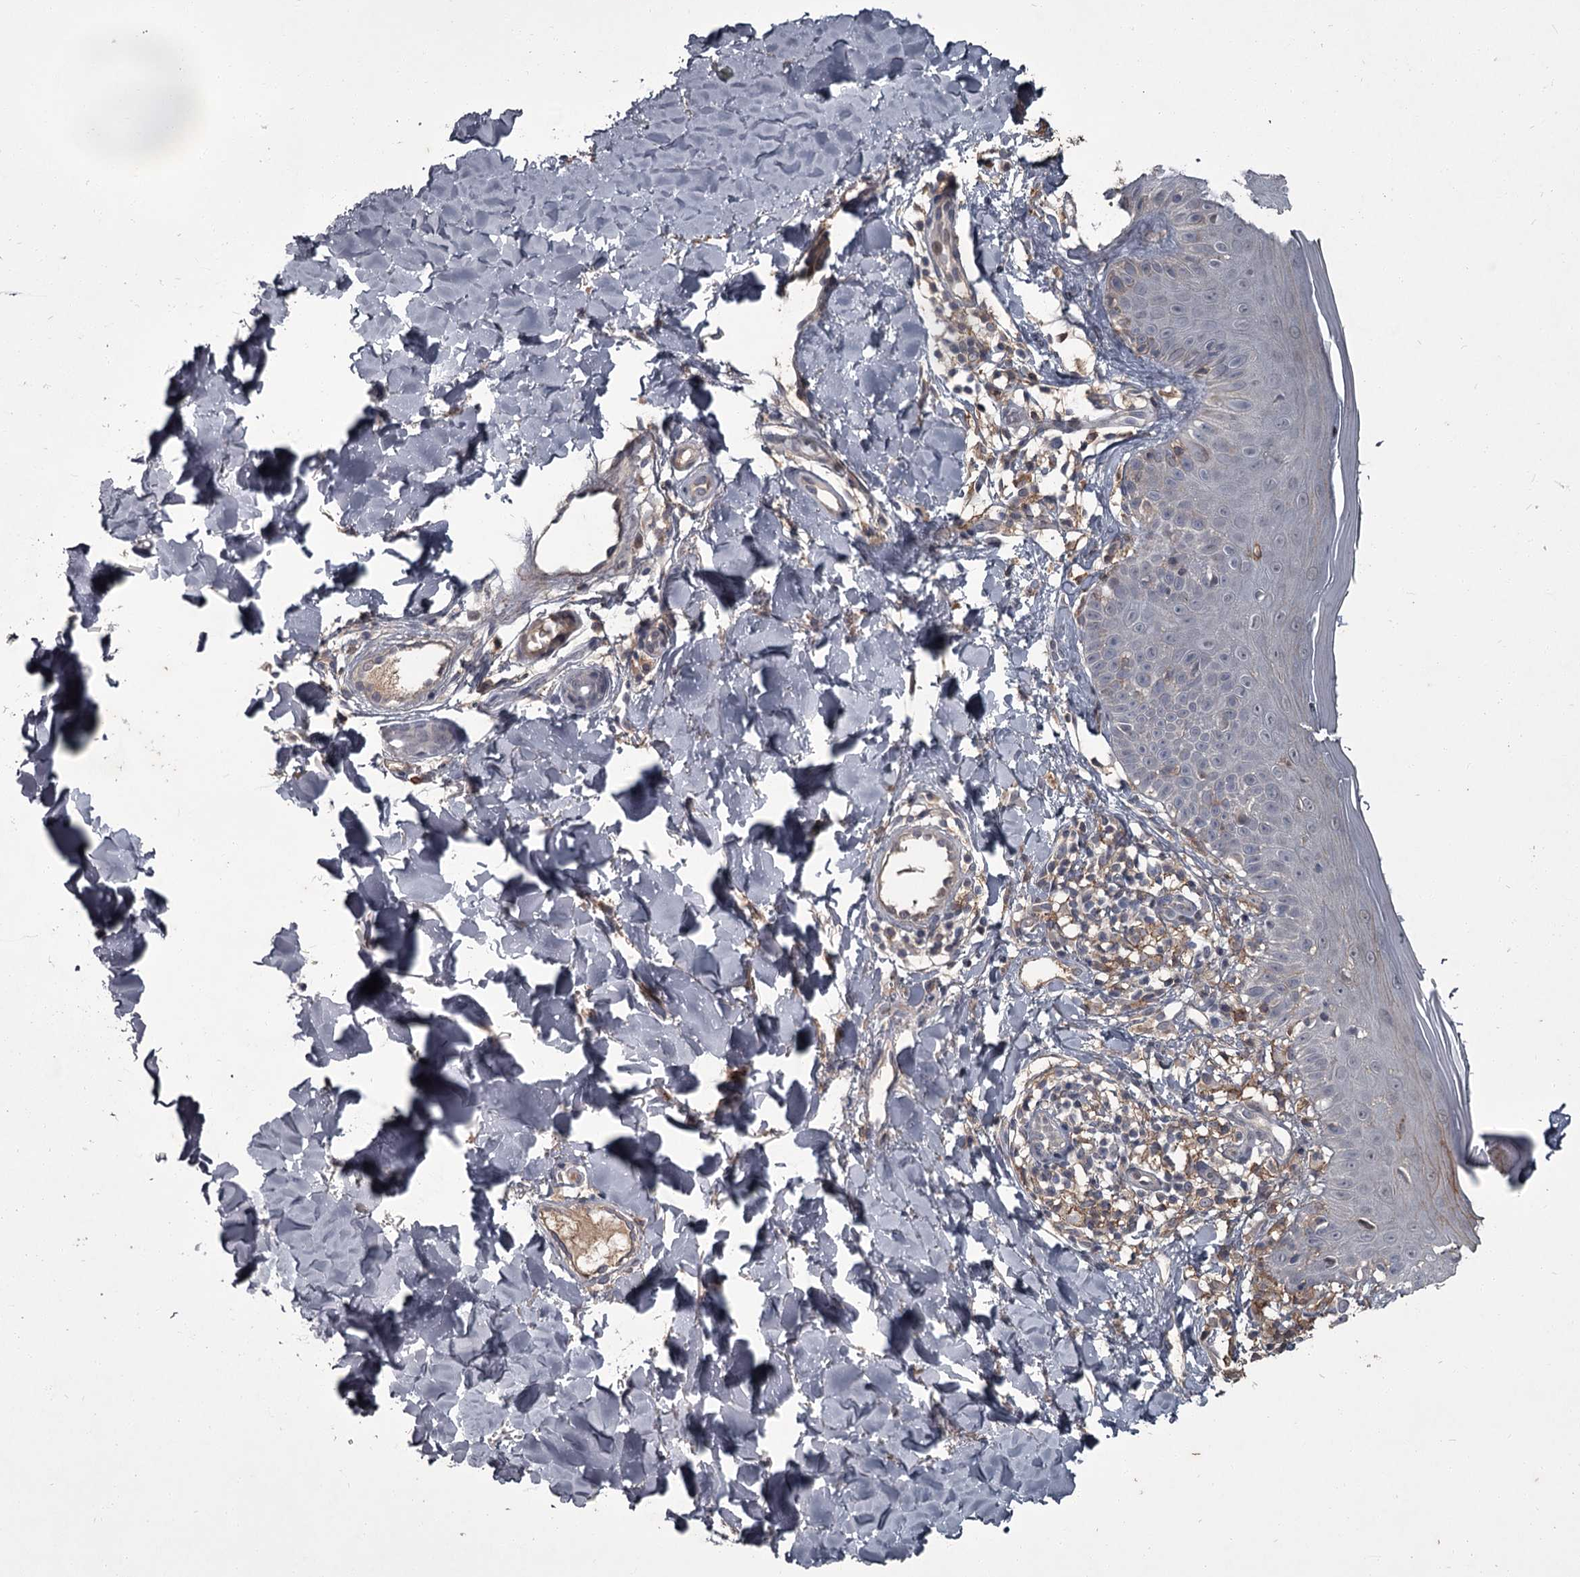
{"staining": {"intensity": "negative", "quantity": "none", "location": "none"}, "tissue": "skin", "cell_type": "Fibroblasts", "image_type": "normal", "snomed": [{"axis": "morphology", "description": "Normal tissue, NOS"}, {"axis": "topography", "description": "Skin"}], "caption": "An immunohistochemistry photomicrograph of normal skin is shown. There is no staining in fibroblasts of skin.", "gene": "FLVCR2", "patient": {"sex": "male", "age": 52}}